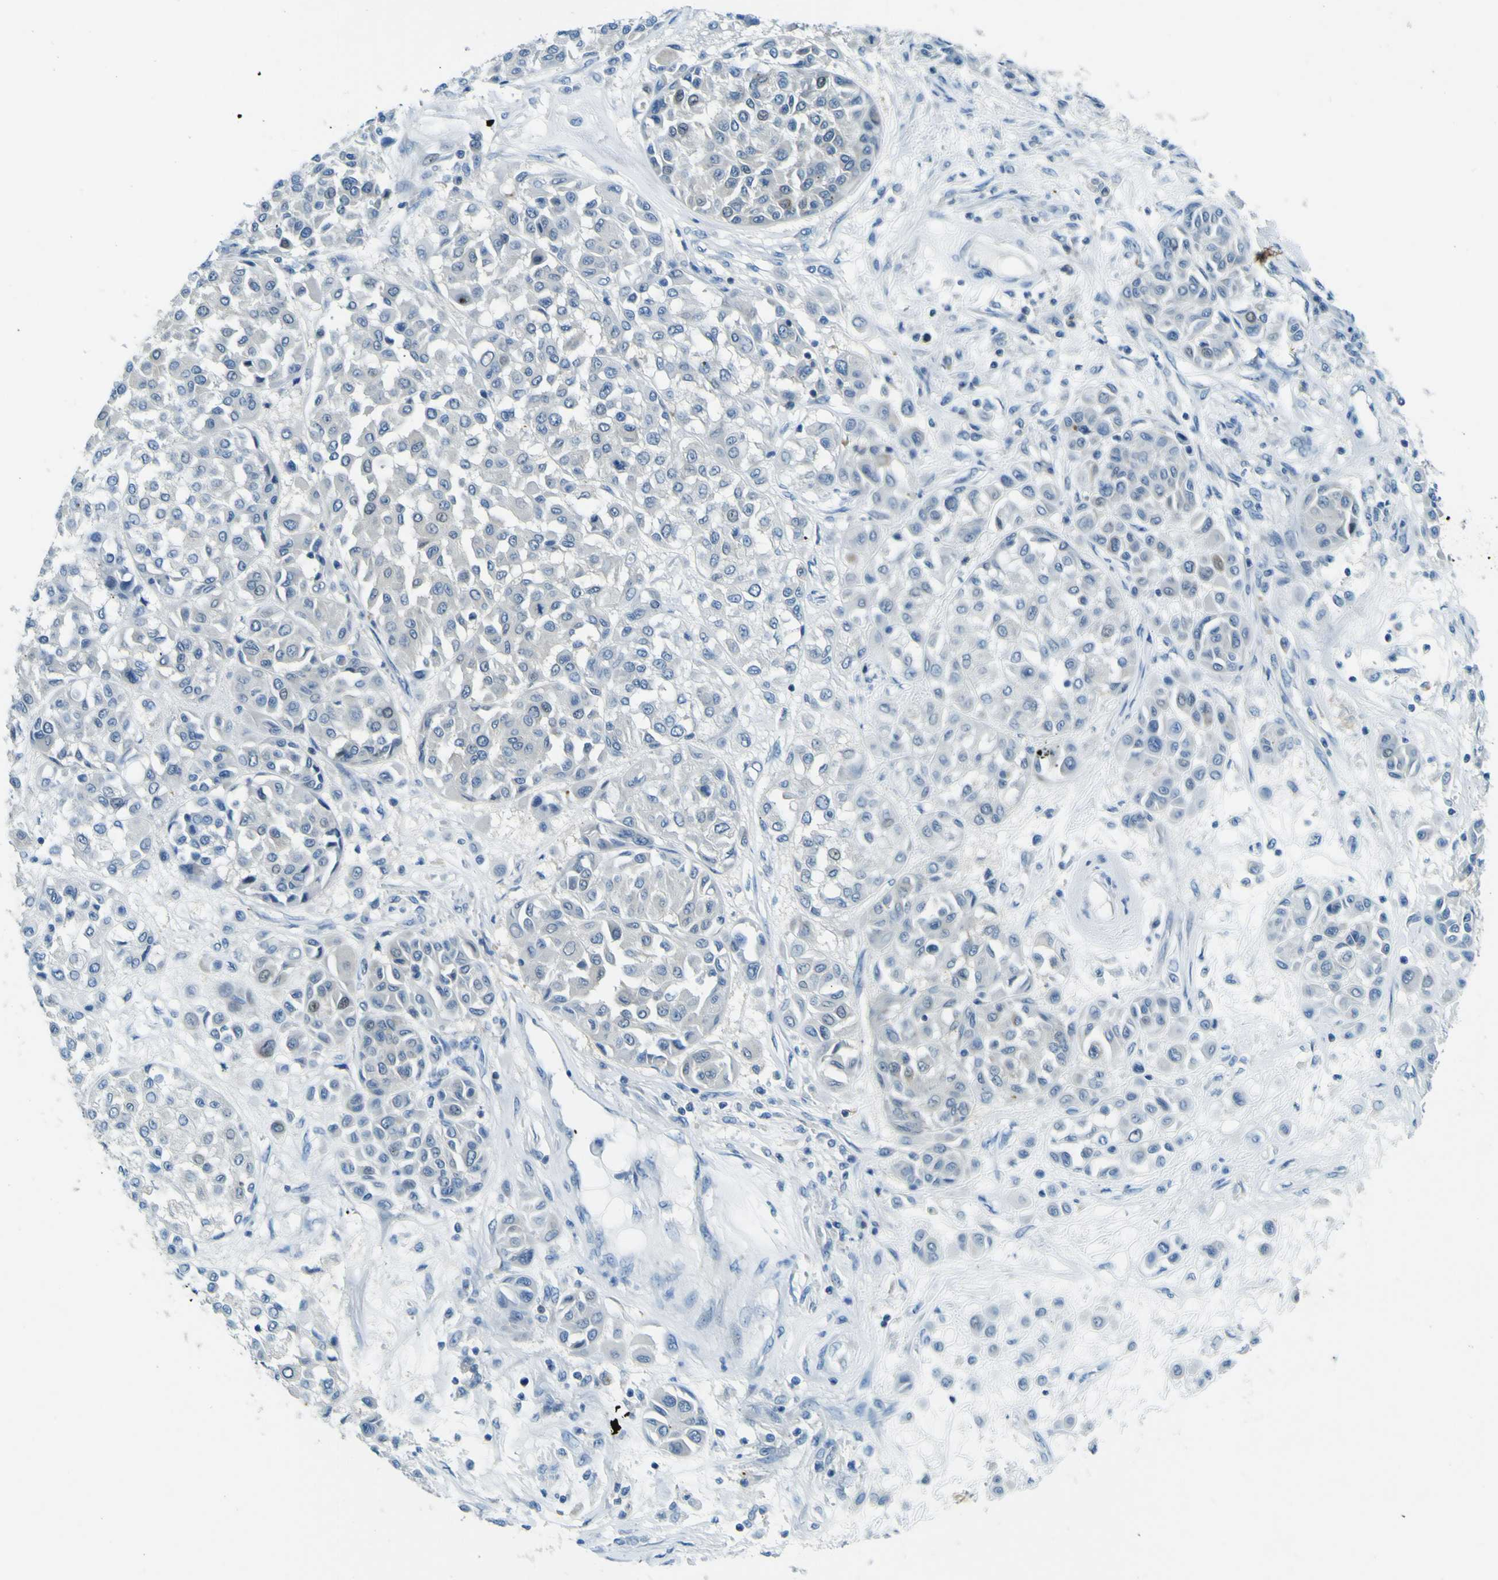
{"staining": {"intensity": "negative", "quantity": "none", "location": "none"}, "tissue": "melanoma", "cell_type": "Tumor cells", "image_type": "cancer", "snomed": [{"axis": "morphology", "description": "Malignant melanoma, Metastatic site"}, {"axis": "topography", "description": "Soft tissue"}], "caption": "Immunohistochemistry (IHC) of melanoma reveals no expression in tumor cells.", "gene": "SORCS1", "patient": {"sex": "male", "age": 41}}